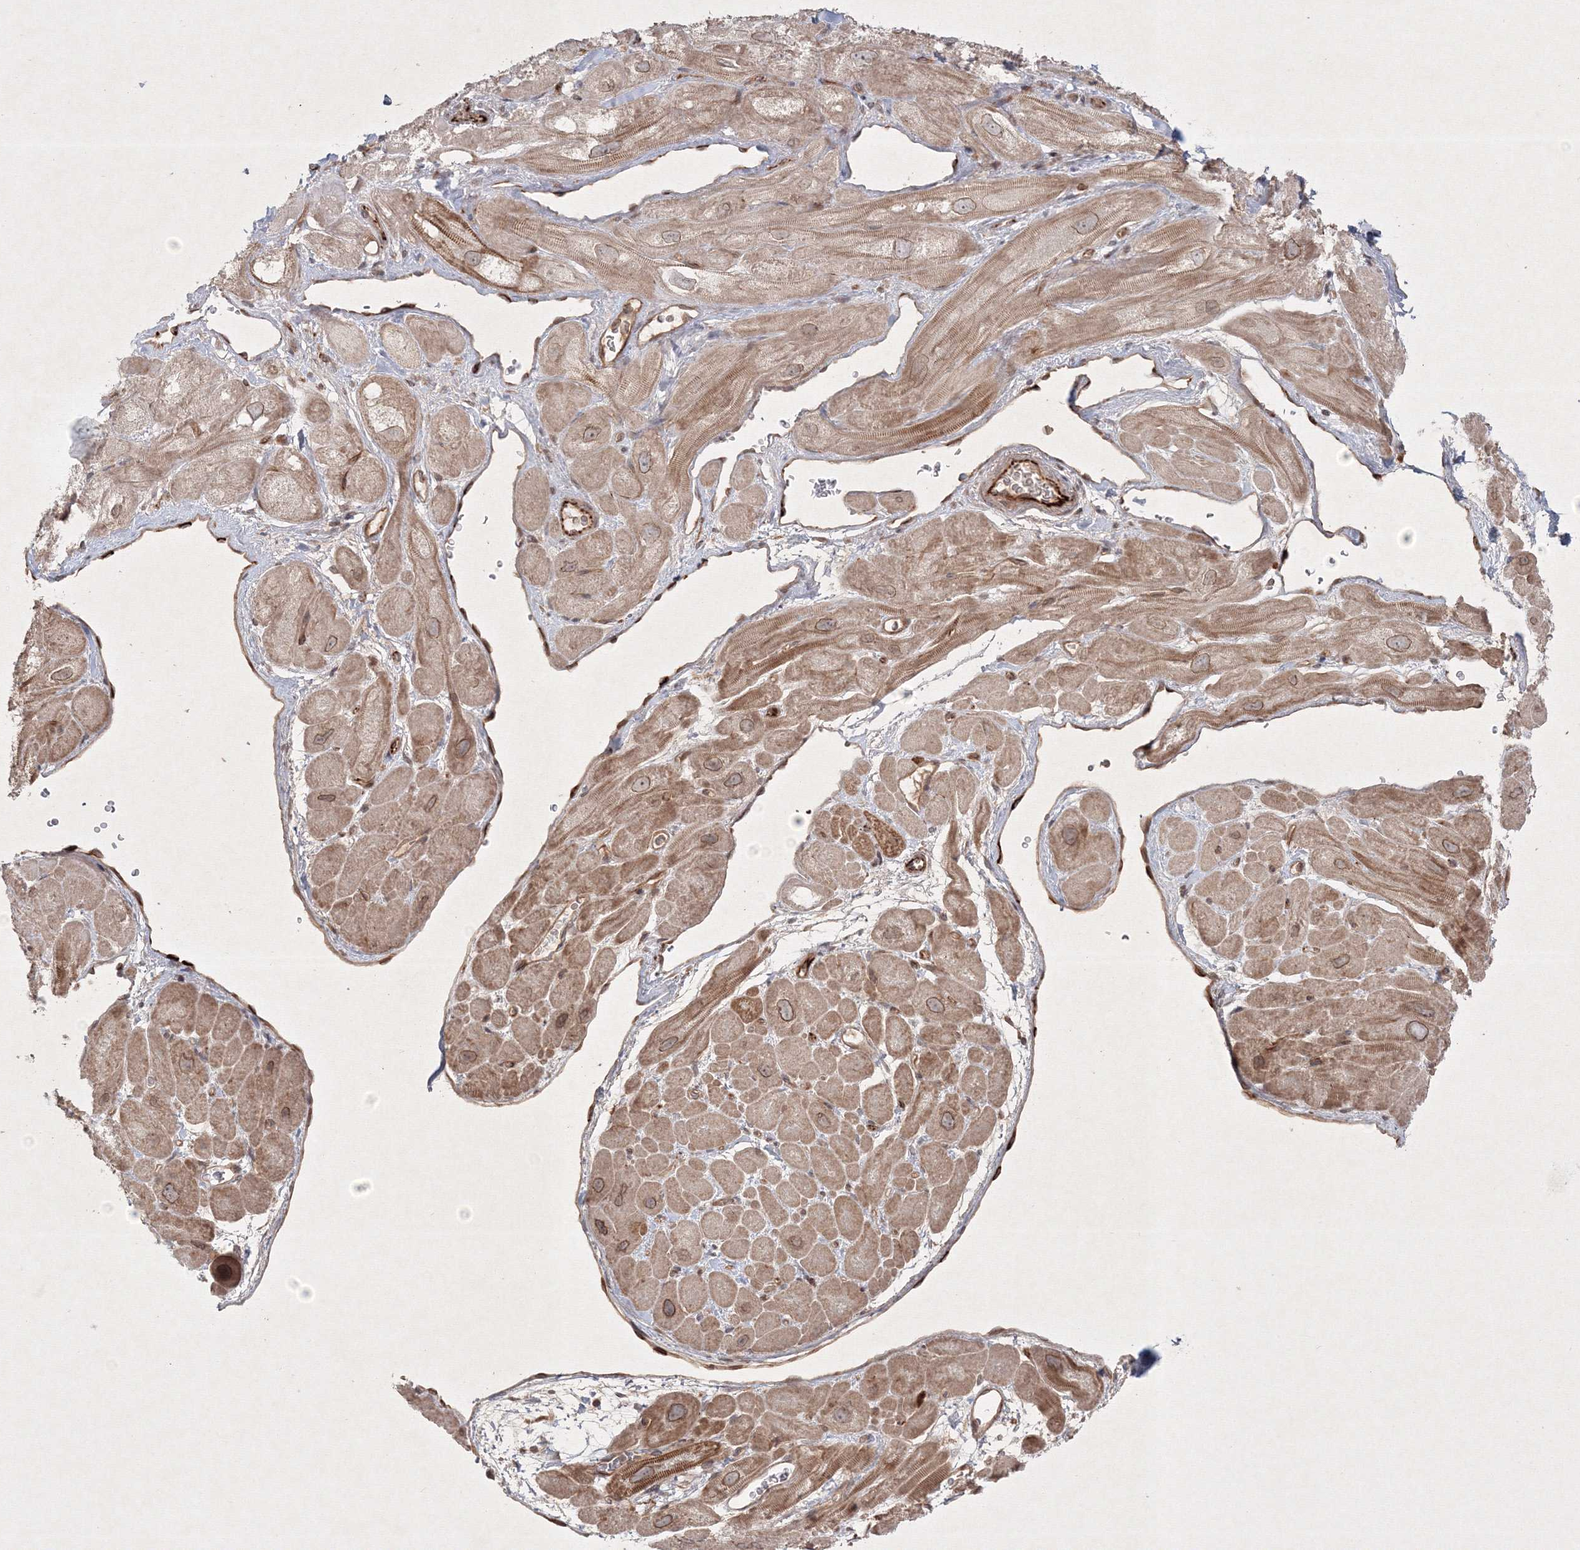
{"staining": {"intensity": "strong", "quantity": ">75%", "location": "cytoplasmic/membranous"}, "tissue": "heart muscle", "cell_type": "Cardiomyocytes", "image_type": "normal", "snomed": [{"axis": "morphology", "description": "Normal tissue, NOS"}, {"axis": "topography", "description": "Heart"}], "caption": "Brown immunohistochemical staining in benign human heart muscle shows strong cytoplasmic/membranous expression in approximately >75% of cardiomyocytes.", "gene": "KIF20A", "patient": {"sex": "male", "age": 49}}